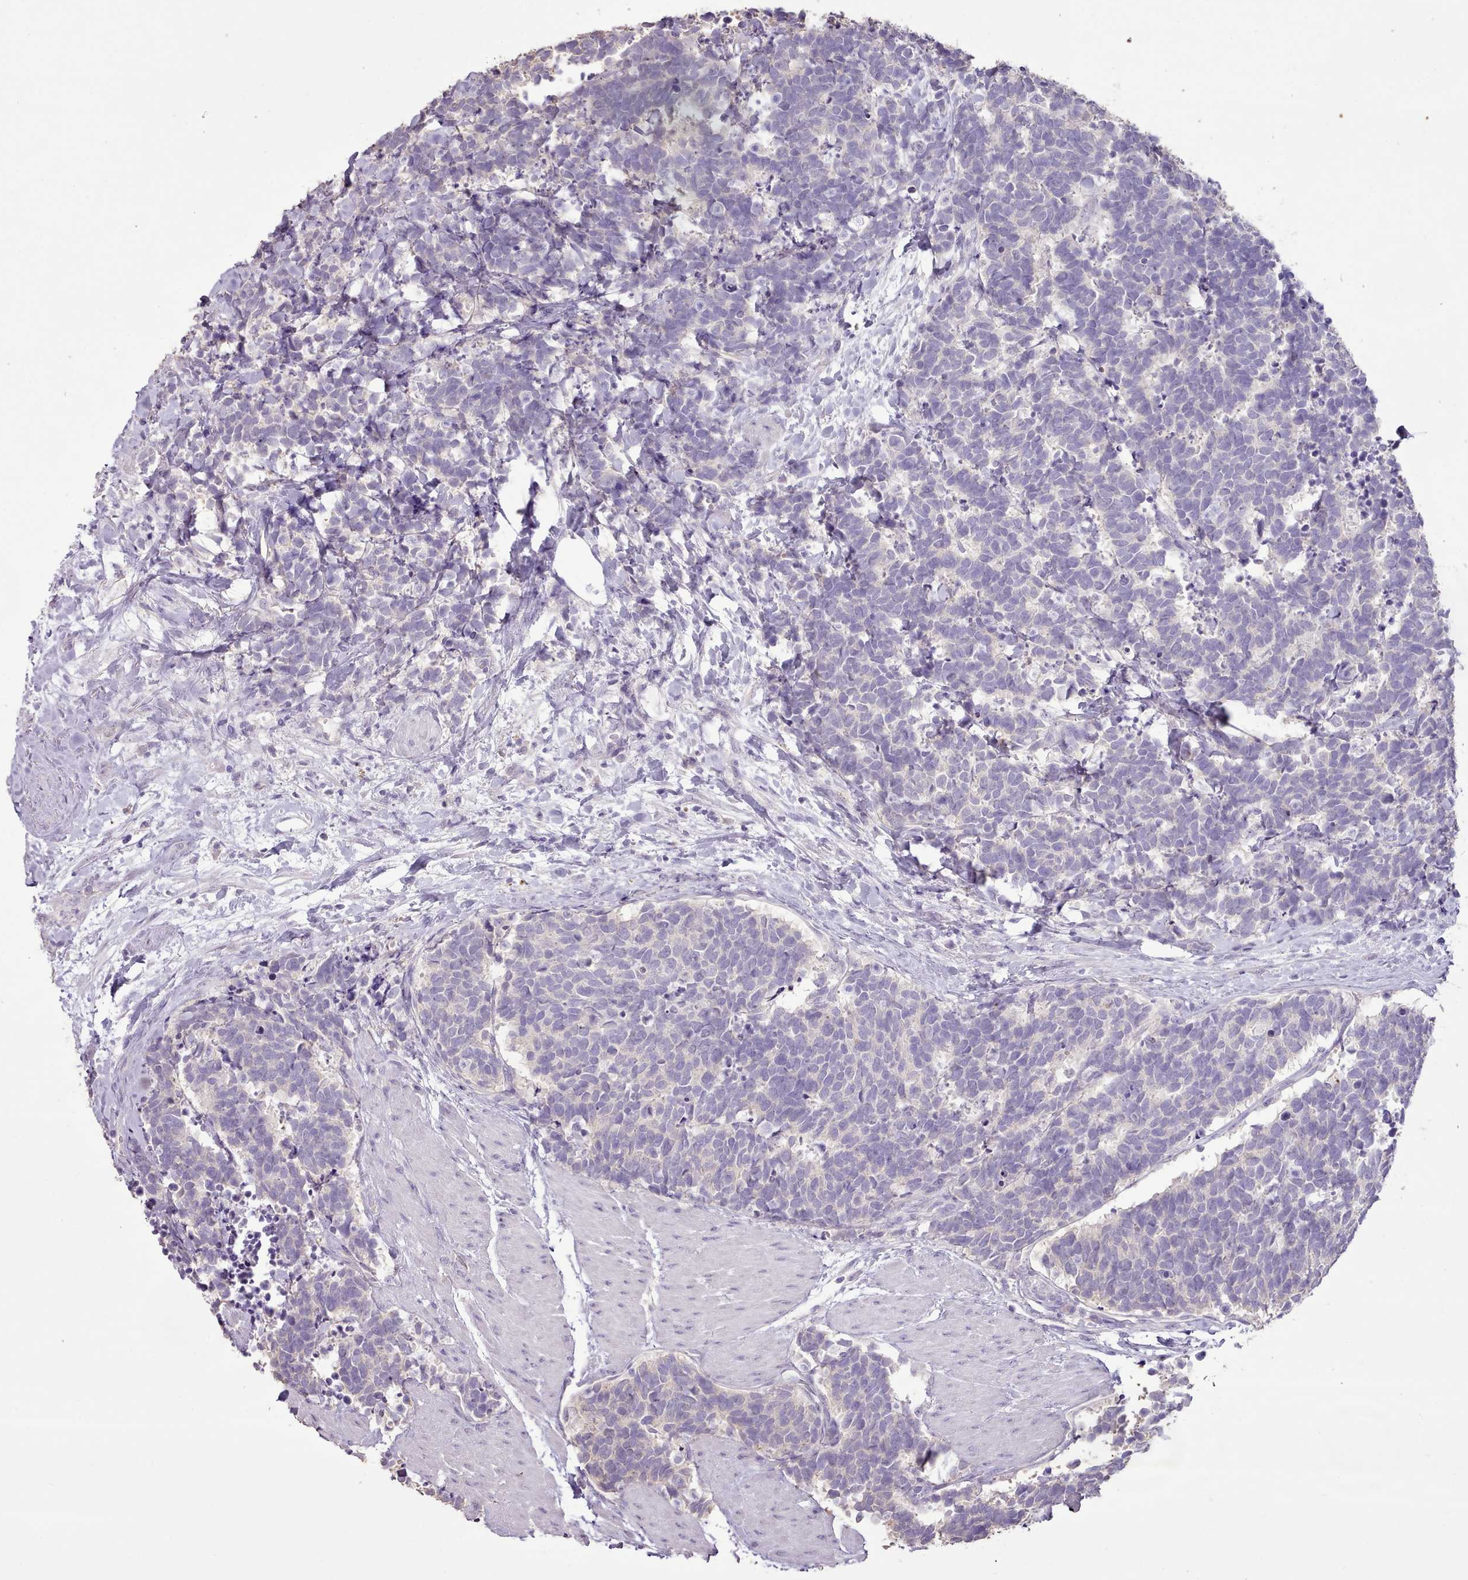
{"staining": {"intensity": "negative", "quantity": "none", "location": "none"}, "tissue": "carcinoid", "cell_type": "Tumor cells", "image_type": "cancer", "snomed": [{"axis": "morphology", "description": "Carcinoma, NOS"}, {"axis": "morphology", "description": "Carcinoid, malignant, NOS"}, {"axis": "topography", "description": "Prostate"}], "caption": "This image is of carcinoid stained with immunohistochemistry (IHC) to label a protein in brown with the nuclei are counter-stained blue. There is no staining in tumor cells.", "gene": "BLOC1S2", "patient": {"sex": "male", "age": 57}}